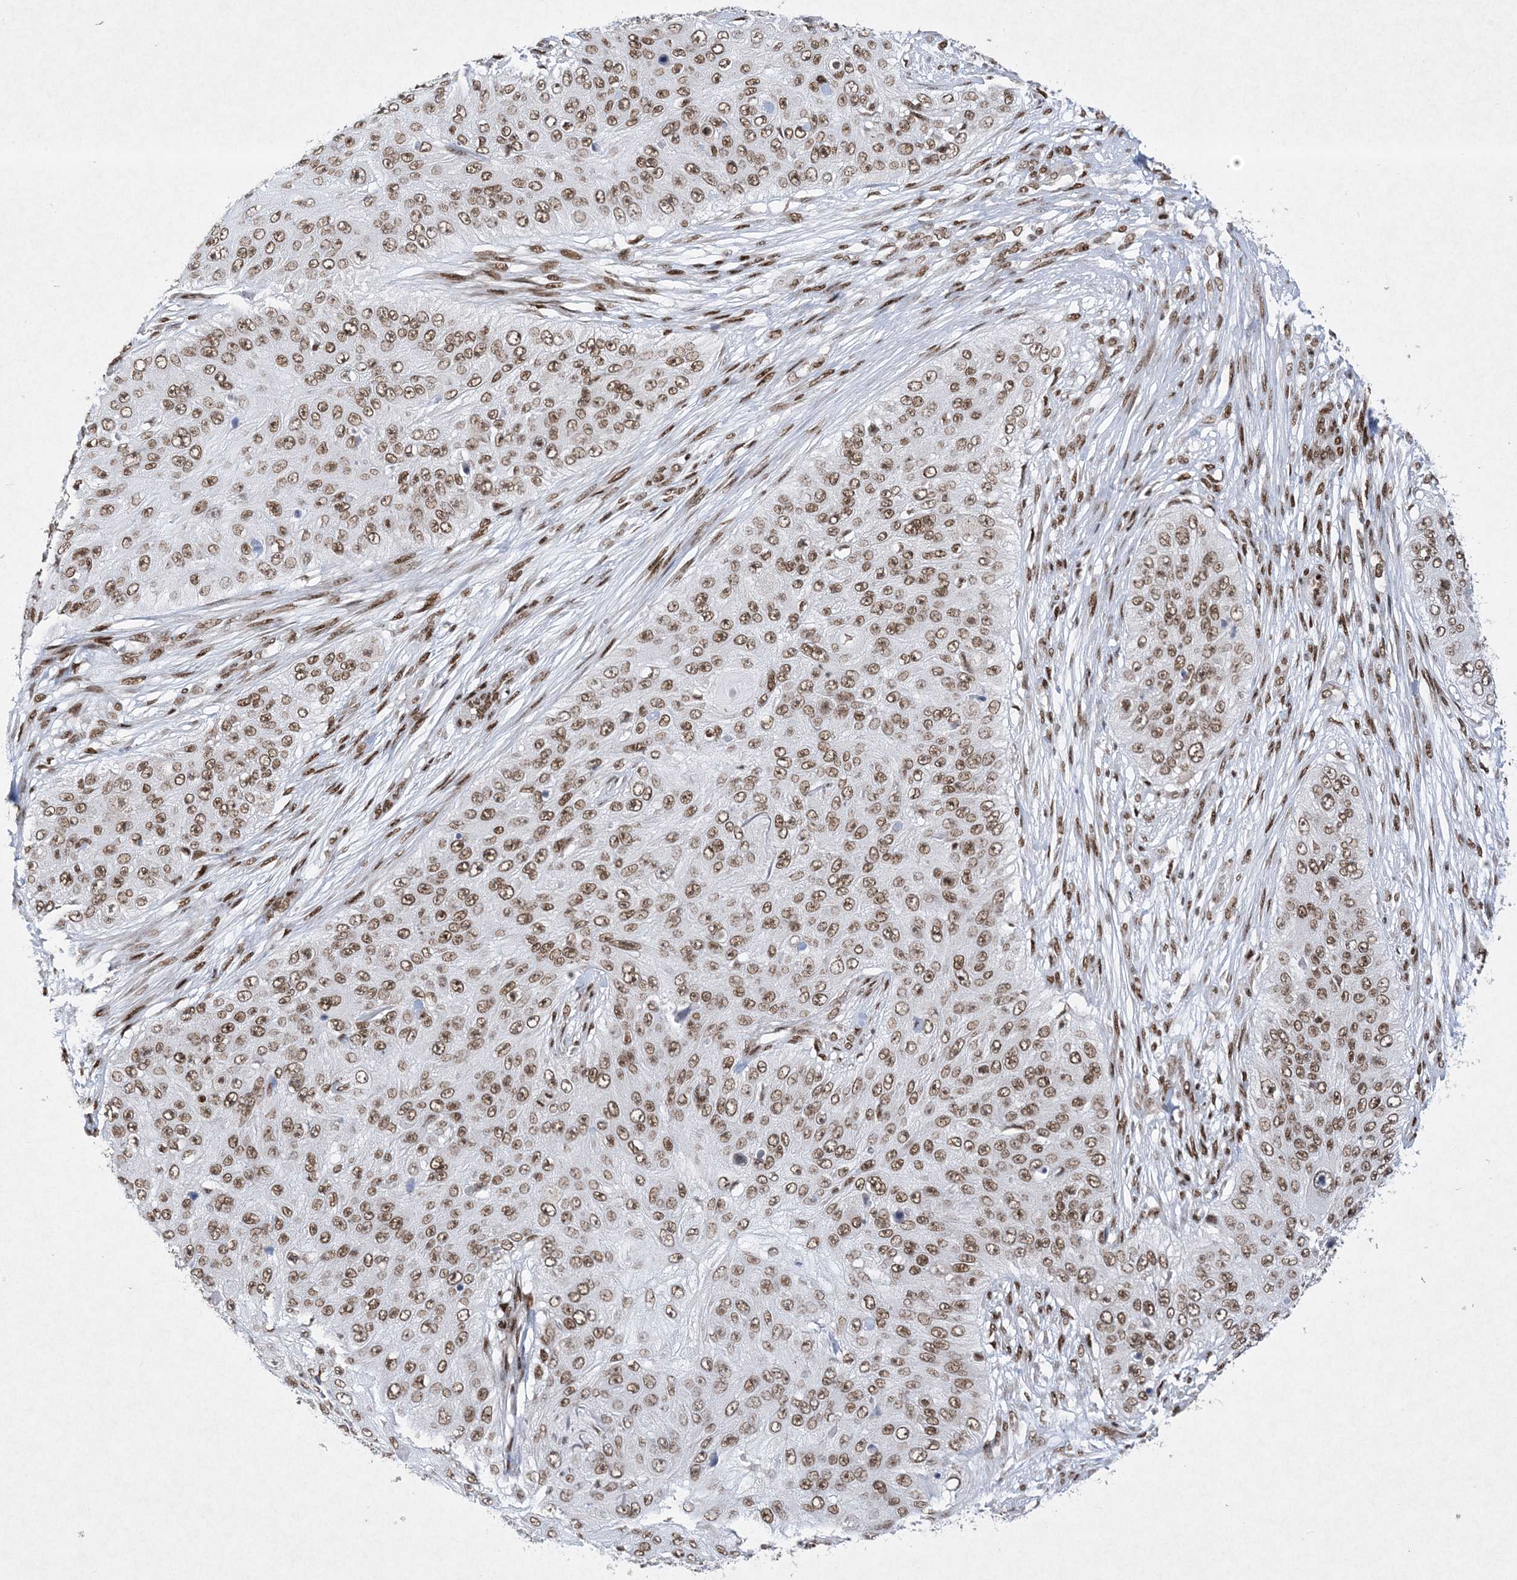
{"staining": {"intensity": "moderate", "quantity": ">75%", "location": "nuclear"}, "tissue": "skin cancer", "cell_type": "Tumor cells", "image_type": "cancer", "snomed": [{"axis": "morphology", "description": "Squamous cell carcinoma, NOS"}, {"axis": "topography", "description": "Skin"}], "caption": "A high-resolution photomicrograph shows immunohistochemistry (IHC) staining of squamous cell carcinoma (skin), which exhibits moderate nuclear expression in approximately >75% of tumor cells.", "gene": "PKNOX2", "patient": {"sex": "female", "age": 80}}